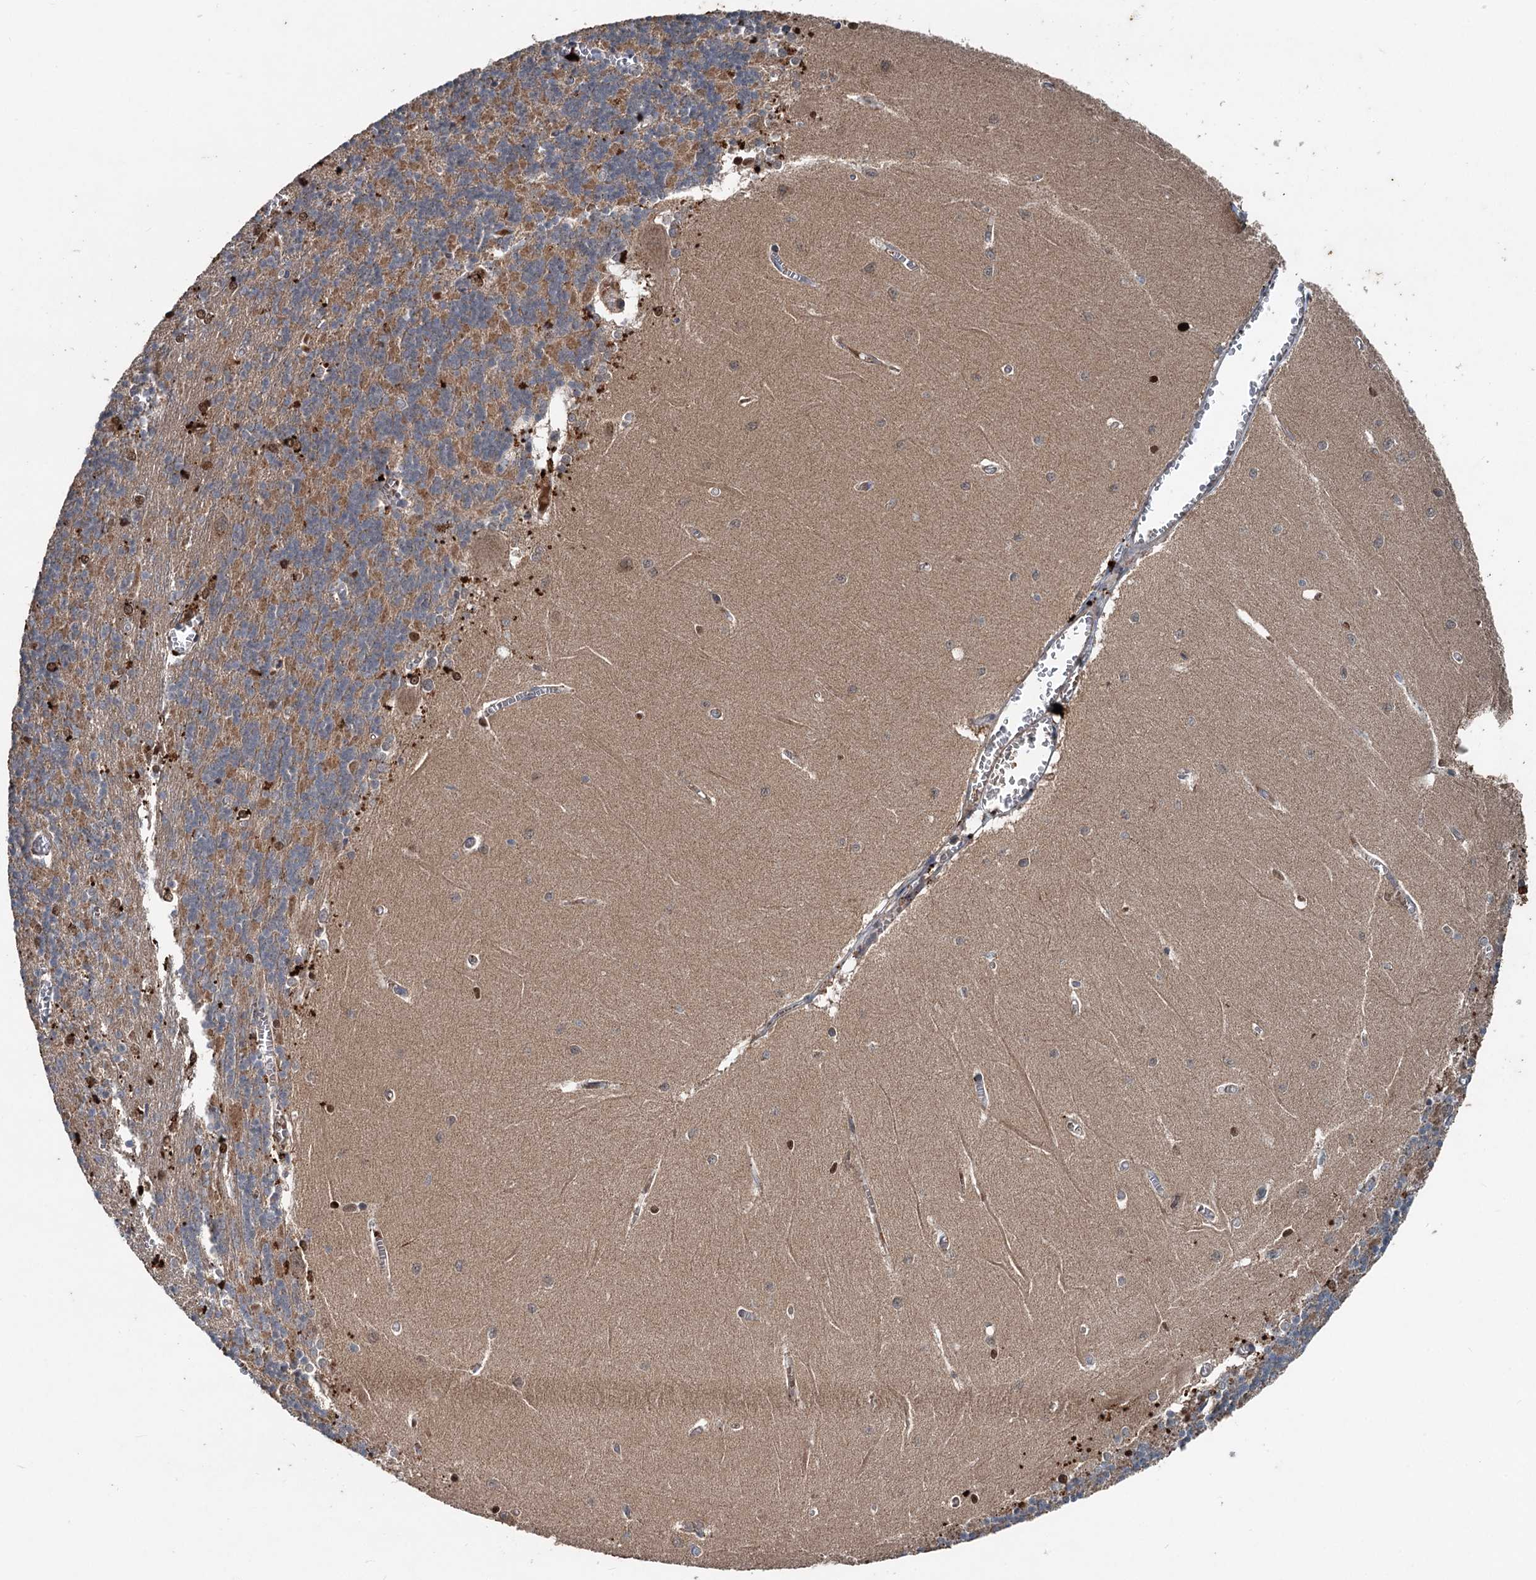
{"staining": {"intensity": "moderate", "quantity": "25%-75%", "location": "cytoplasmic/membranous"}, "tissue": "cerebellum", "cell_type": "Cells in granular layer", "image_type": "normal", "snomed": [{"axis": "morphology", "description": "Normal tissue, NOS"}, {"axis": "topography", "description": "Cerebellum"}], "caption": "Immunohistochemical staining of benign human cerebellum shows 25%-75% levels of moderate cytoplasmic/membranous protein staining in approximately 25%-75% of cells in granular layer. The staining was performed using DAB (3,3'-diaminobenzidine), with brown indicating positive protein expression. Nuclei are stained blue with hematoxylin.", "gene": "N4BP2L2", "patient": {"sex": "male", "age": 37}}